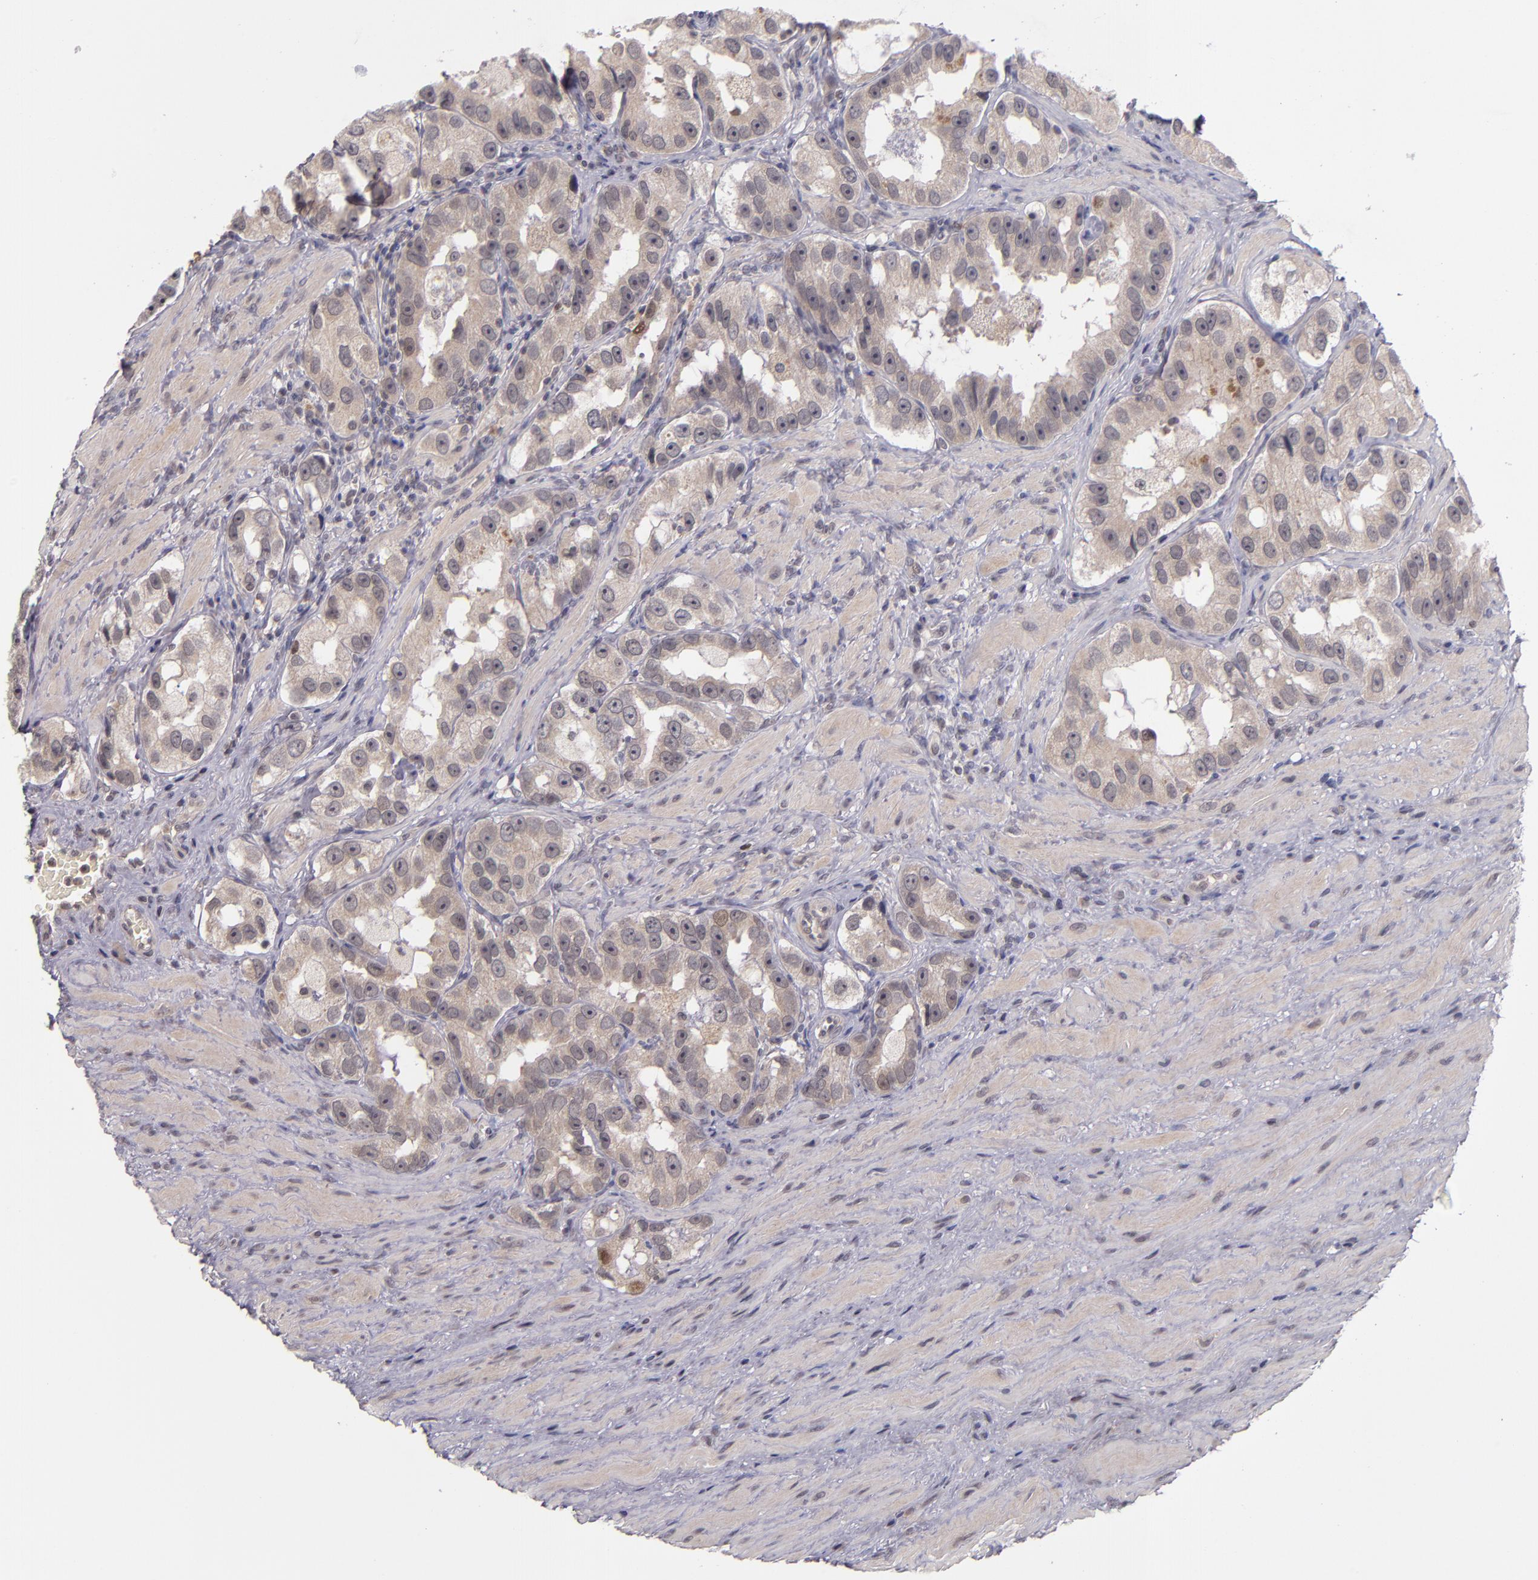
{"staining": {"intensity": "moderate", "quantity": "<25%", "location": "cytoplasmic/membranous,nuclear"}, "tissue": "prostate cancer", "cell_type": "Tumor cells", "image_type": "cancer", "snomed": [{"axis": "morphology", "description": "Adenocarcinoma, High grade"}, {"axis": "topography", "description": "Prostate"}], "caption": "Moderate cytoplasmic/membranous and nuclear staining for a protein is present in about <25% of tumor cells of prostate adenocarcinoma (high-grade) using immunohistochemistry (IHC).", "gene": "CDC7", "patient": {"sex": "male", "age": 63}}